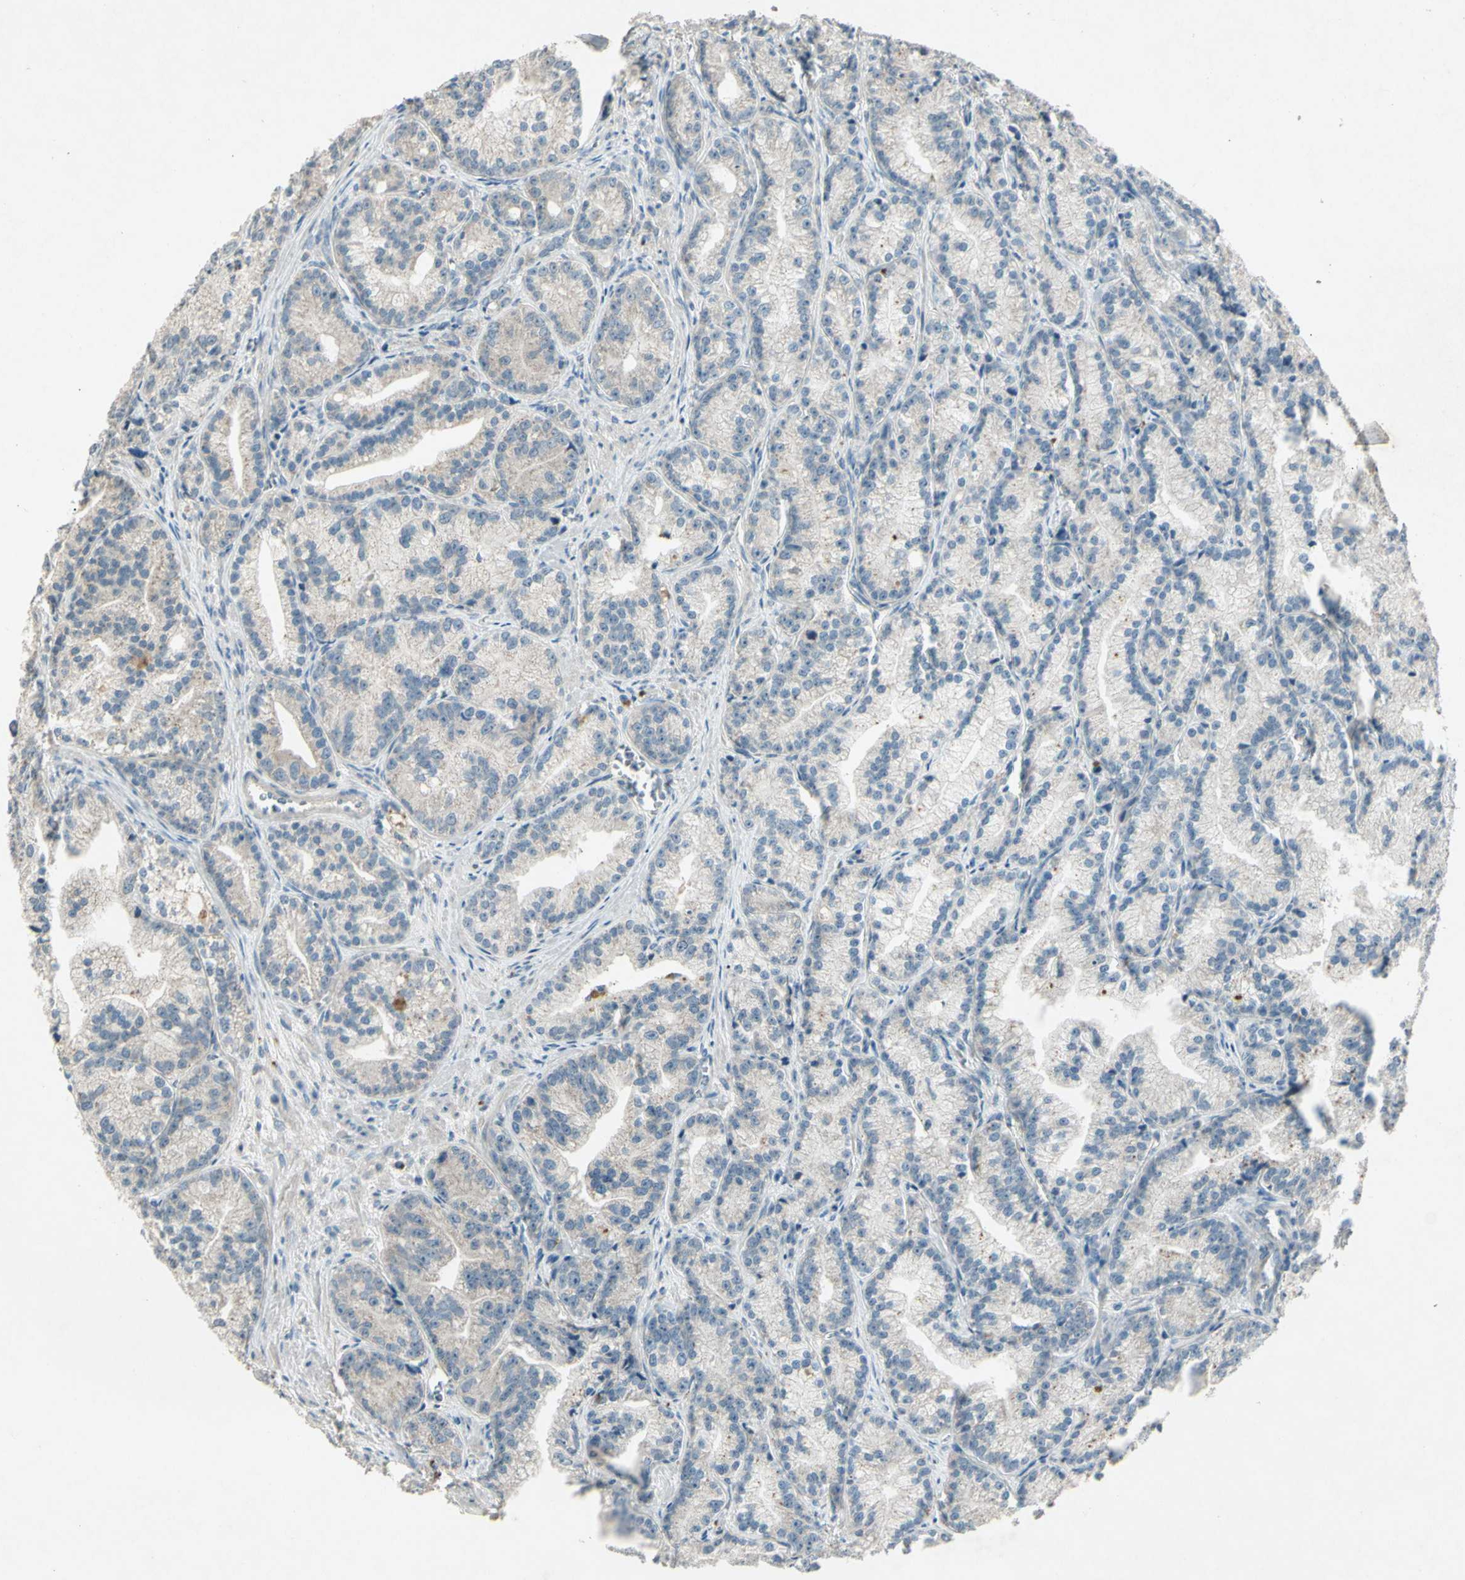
{"staining": {"intensity": "weak", "quantity": "<25%", "location": "cytoplasmic/membranous"}, "tissue": "prostate cancer", "cell_type": "Tumor cells", "image_type": "cancer", "snomed": [{"axis": "morphology", "description": "Adenocarcinoma, Low grade"}, {"axis": "topography", "description": "Prostate"}], "caption": "There is no significant positivity in tumor cells of prostate cancer (adenocarcinoma (low-grade)).", "gene": "TIMM21", "patient": {"sex": "male", "age": 89}}